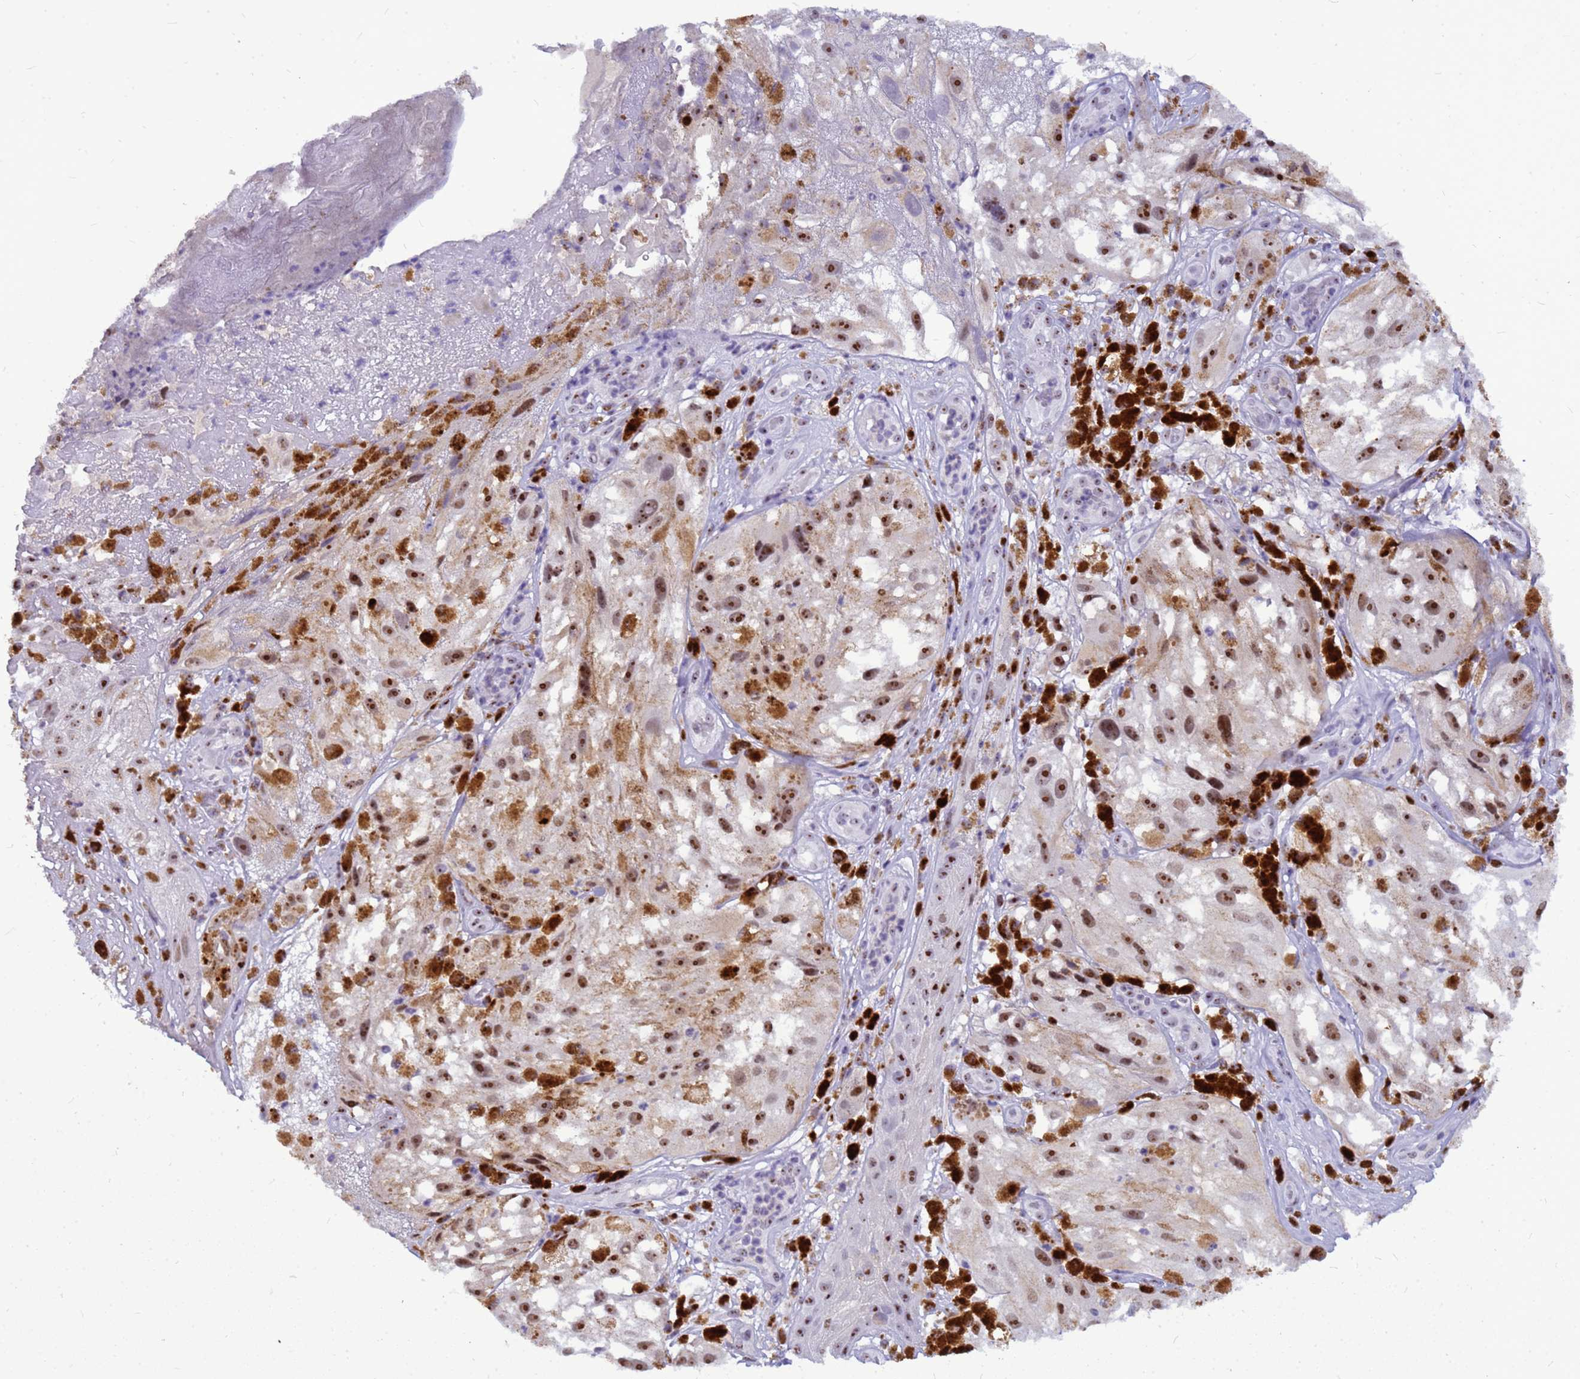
{"staining": {"intensity": "moderate", "quantity": ">75%", "location": "nuclear"}, "tissue": "melanoma", "cell_type": "Tumor cells", "image_type": "cancer", "snomed": [{"axis": "morphology", "description": "Malignant melanoma, NOS"}, {"axis": "topography", "description": "Skin"}], "caption": "This photomicrograph exhibits immunohistochemistry staining of human melanoma, with medium moderate nuclear positivity in about >75% of tumor cells.", "gene": "DMRTC2", "patient": {"sex": "male", "age": 88}}